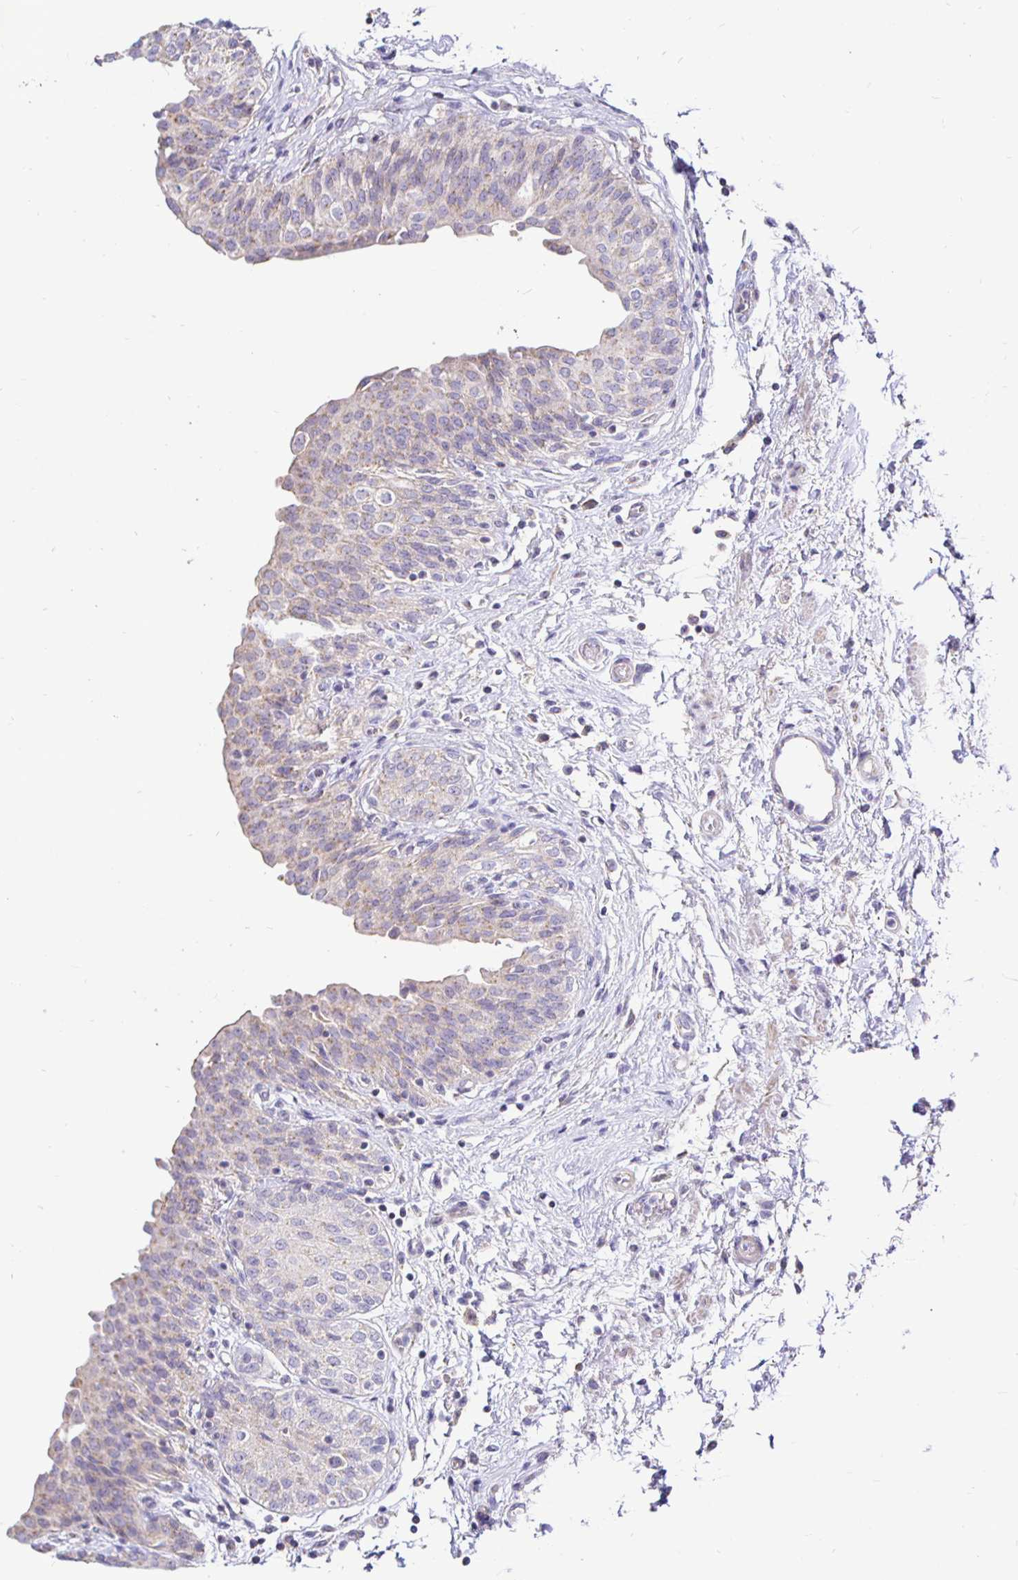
{"staining": {"intensity": "weak", "quantity": ">75%", "location": "cytoplasmic/membranous"}, "tissue": "urinary bladder", "cell_type": "Urothelial cells", "image_type": "normal", "snomed": [{"axis": "morphology", "description": "Normal tissue, NOS"}, {"axis": "topography", "description": "Urinary bladder"}], "caption": "A high-resolution micrograph shows immunohistochemistry staining of benign urinary bladder, which demonstrates weak cytoplasmic/membranous positivity in about >75% of urothelial cells. The protein is shown in brown color, while the nuclei are stained blue.", "gene": "NECAB1", "patient": {"sex": "male", "age": 68}}